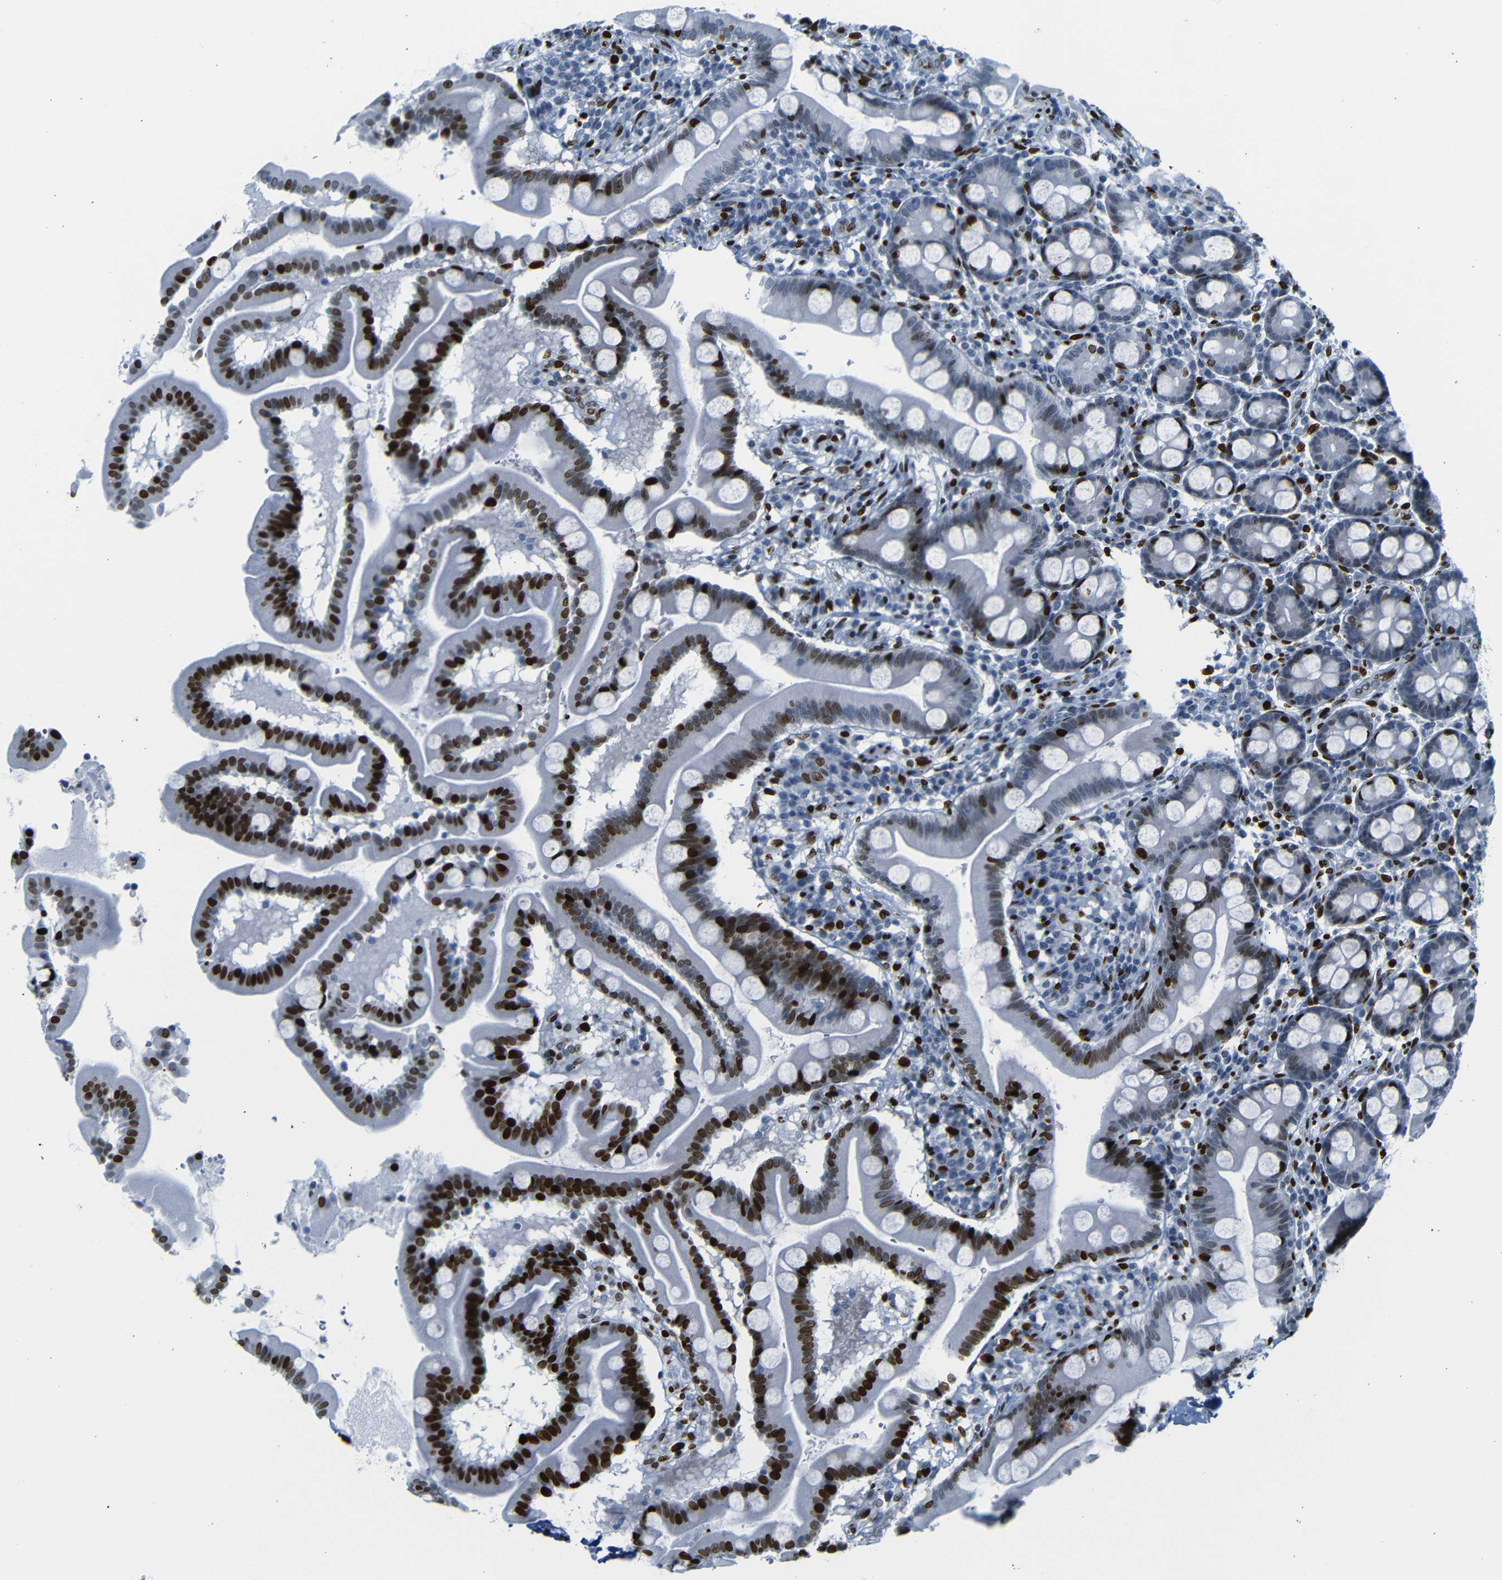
{"staining": {"intensity": "strong", "quantity": "25%-75%", "location": "nuclear"}, "tissue": "duodenum", "cell_type": "Glandular cells", "image_type": "normal", "snomed": [{"axis": "morphology", "description": "Normal tissue, NOS"}, {"axis": "topography", "description": "Duodenum"}], "caption": "Protein staining of normal duodenum shows strong nuclear expression in approximately 25%-75% of glandular cells.", "gene": "NPIPB15", "patient": {"sex": "male", "age": 50}}